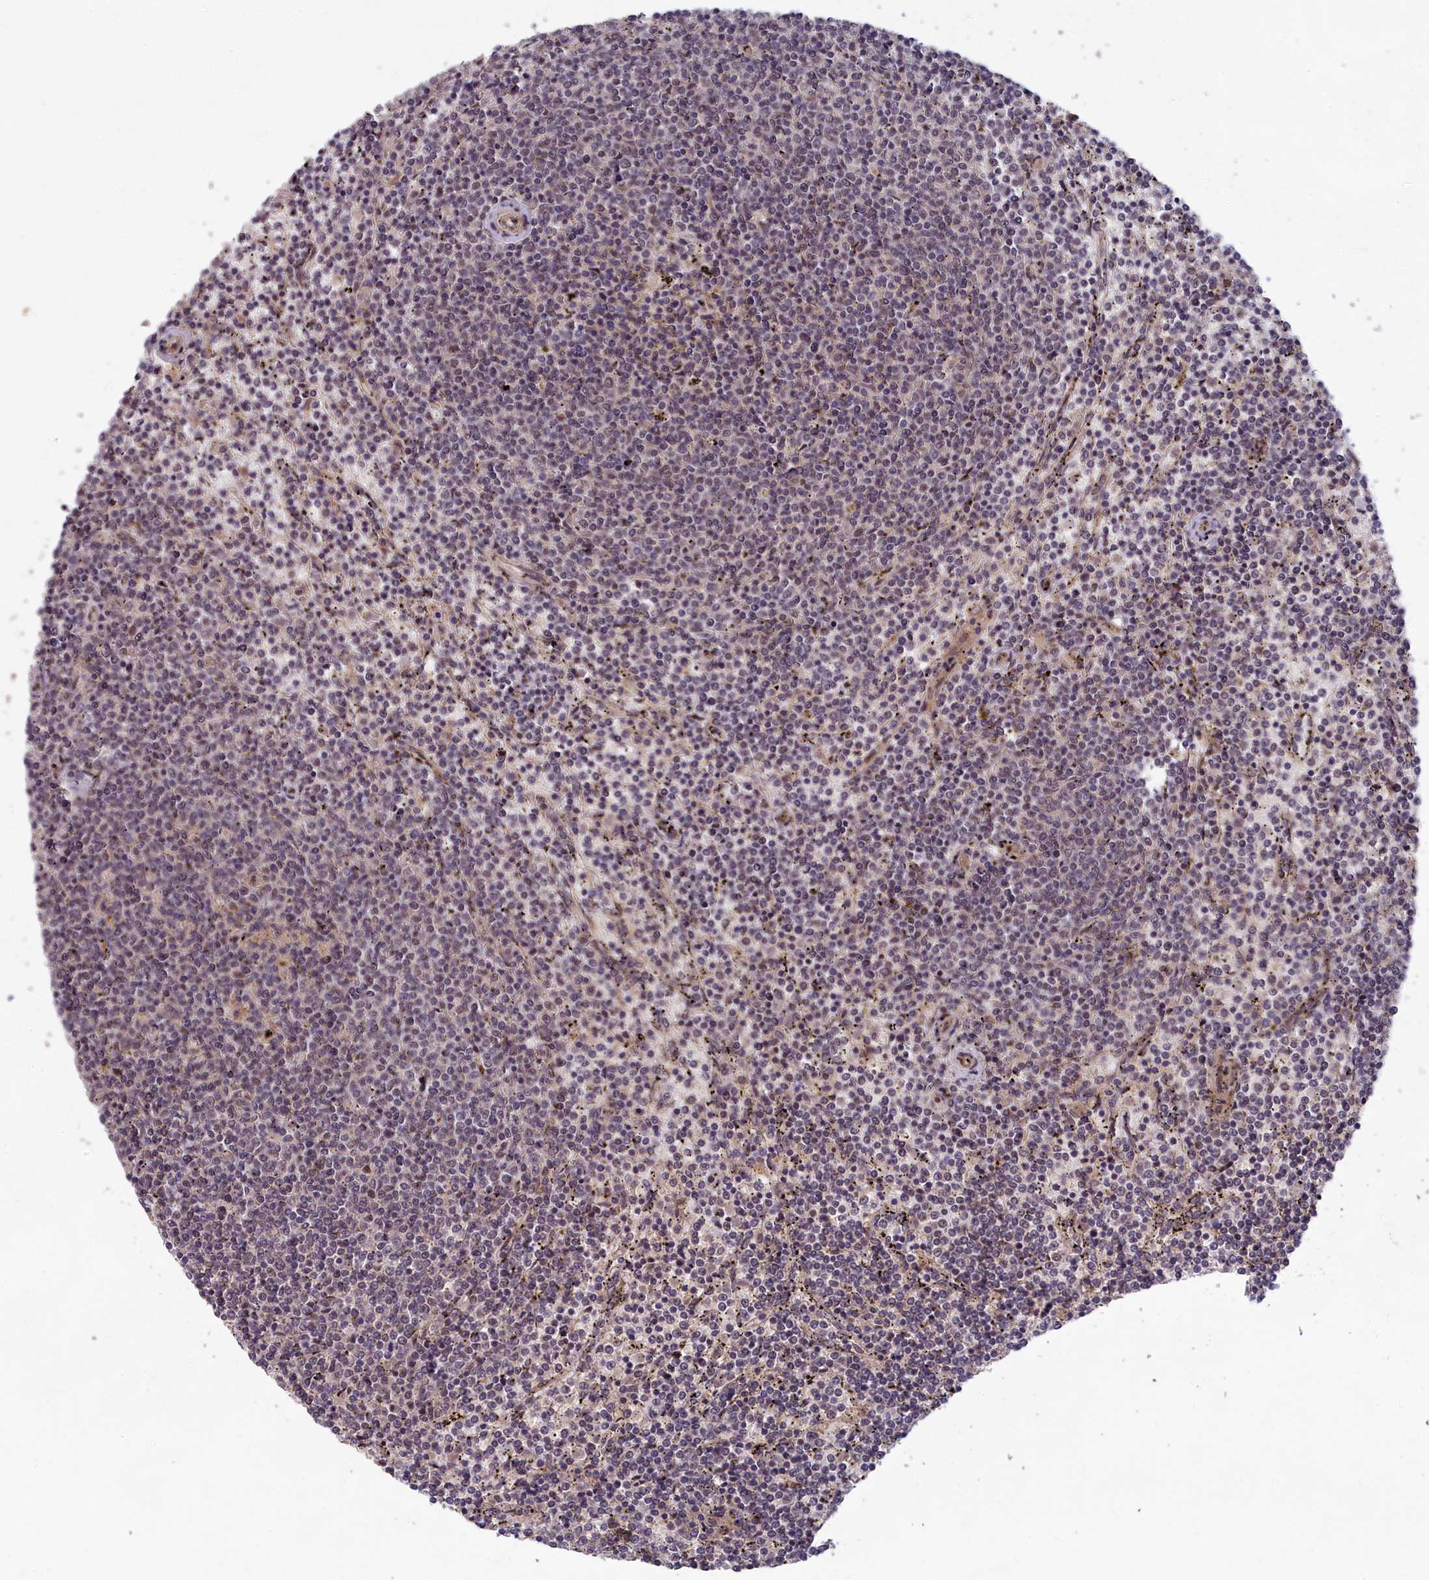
{"staining": {"intensity": "negative", "quantity": "none", "location": "none"}, "tissue": "lymphoma", "cell_type": "Tumor cells", "image_type": "cancer", "snomed": [{"axis": "morphology", "description": "Malignant lymphoma, non-Hodgkin's type, Low grade"}, {"axis": "topography", "description": "Spleen"}], "caption": "An IHC image of lymphoma is shown. There is no staining in tumor cells of lymphoma.", "gene": "EARS2", "patient": {"sex": "female", "age": 50}}